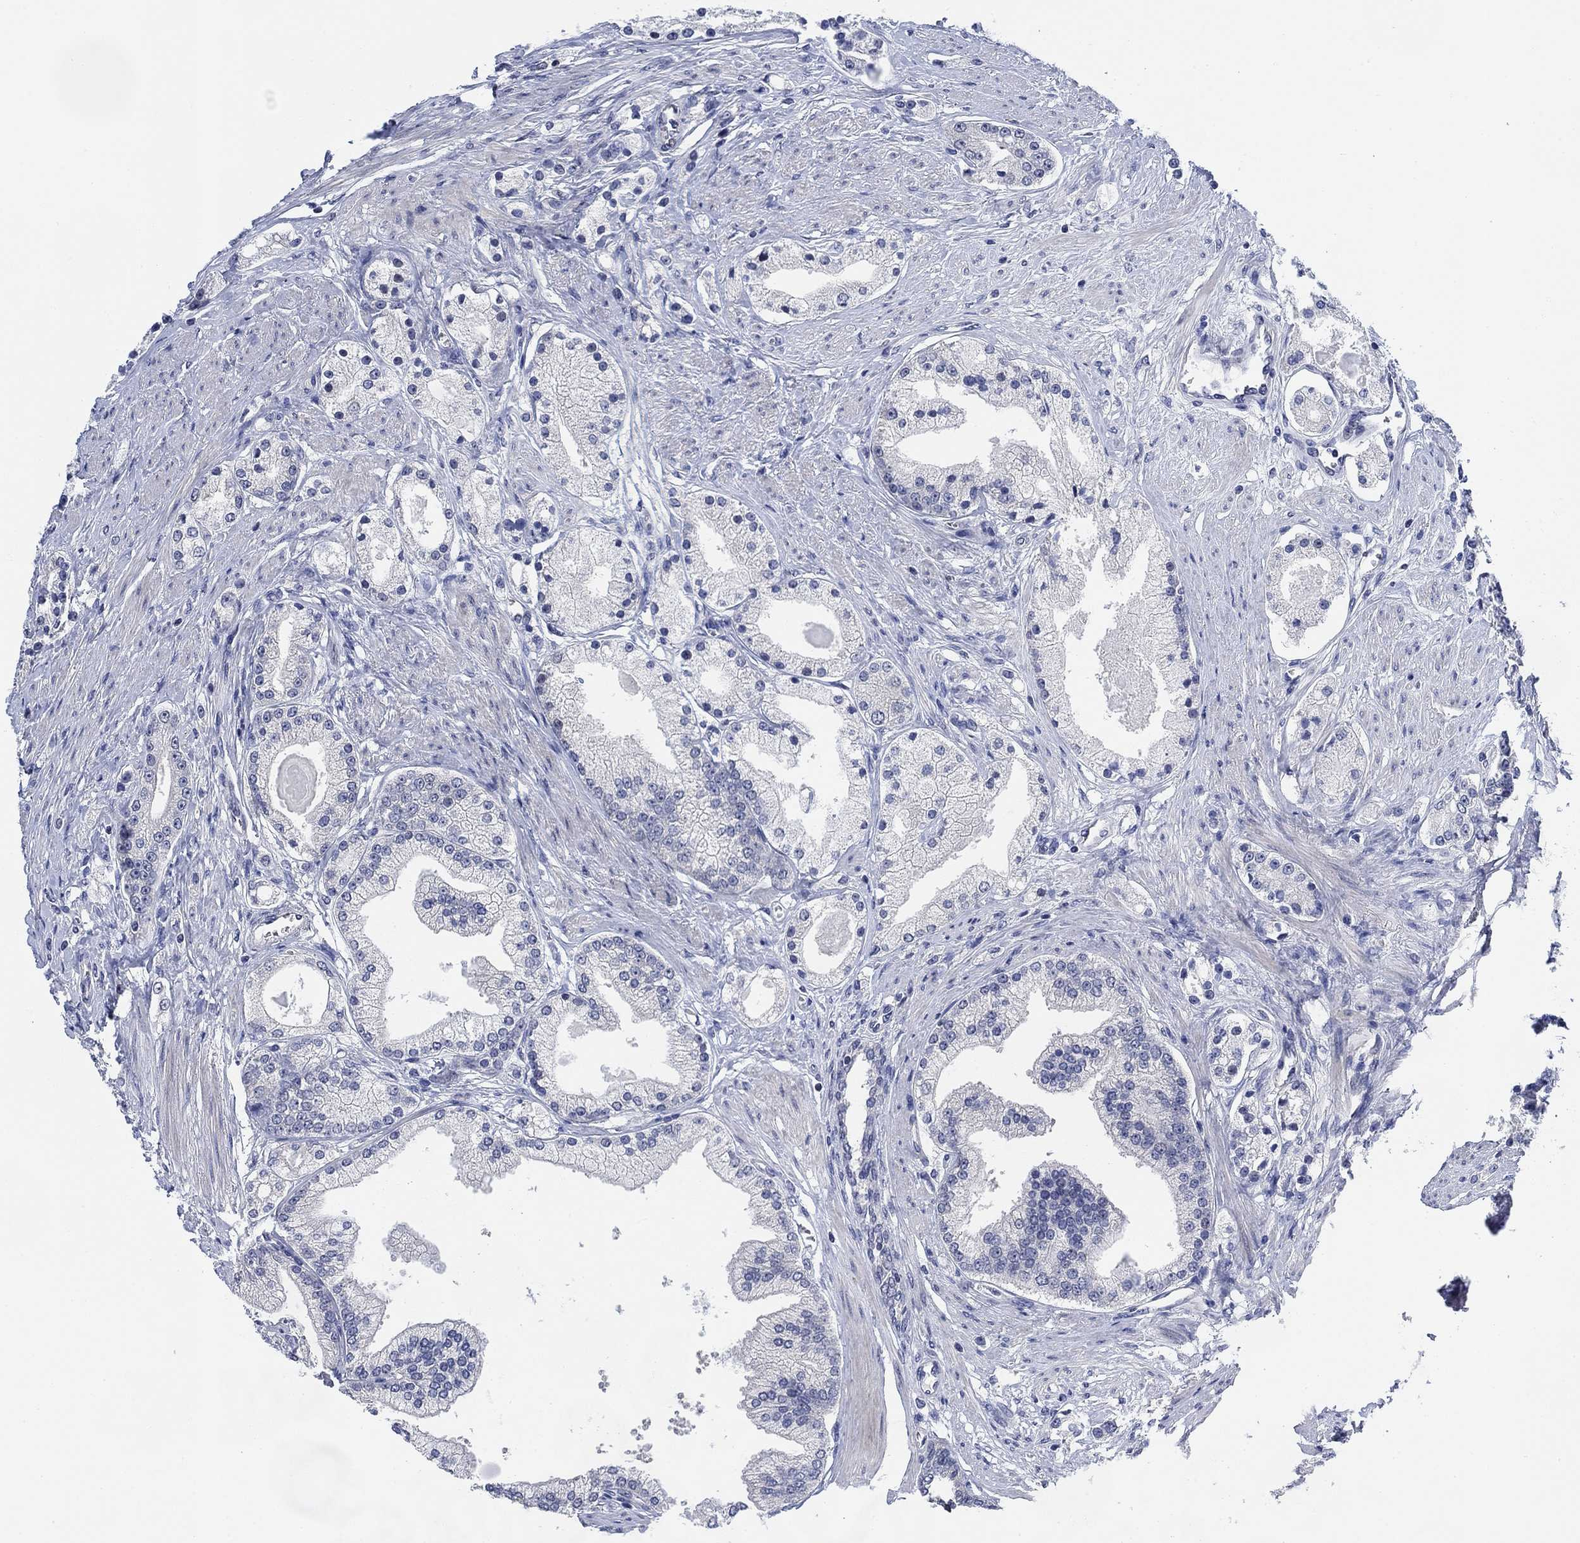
{"staining": {"intensity": "negative", "quantity": "none", "location": "none"}, "tissue": "prostate cancer", "cell_type": "Tumor cells", "image_type": "cancer", "snomed": [{"axis": "morphology", "description": "Adenocarcinoma, NOS"}, {"axis": "topography", "description": "Prostate and seminal vesicle, NOS"}, {"axis": "topography", "description": "Prostate"}], "caption": "Photomicrograph shows no protein expression in tumor cells of prostate cancer (adenocarcinoma) tissue.", "gene": "DAZL", "patient": {"sex": "male", "age": 67}}